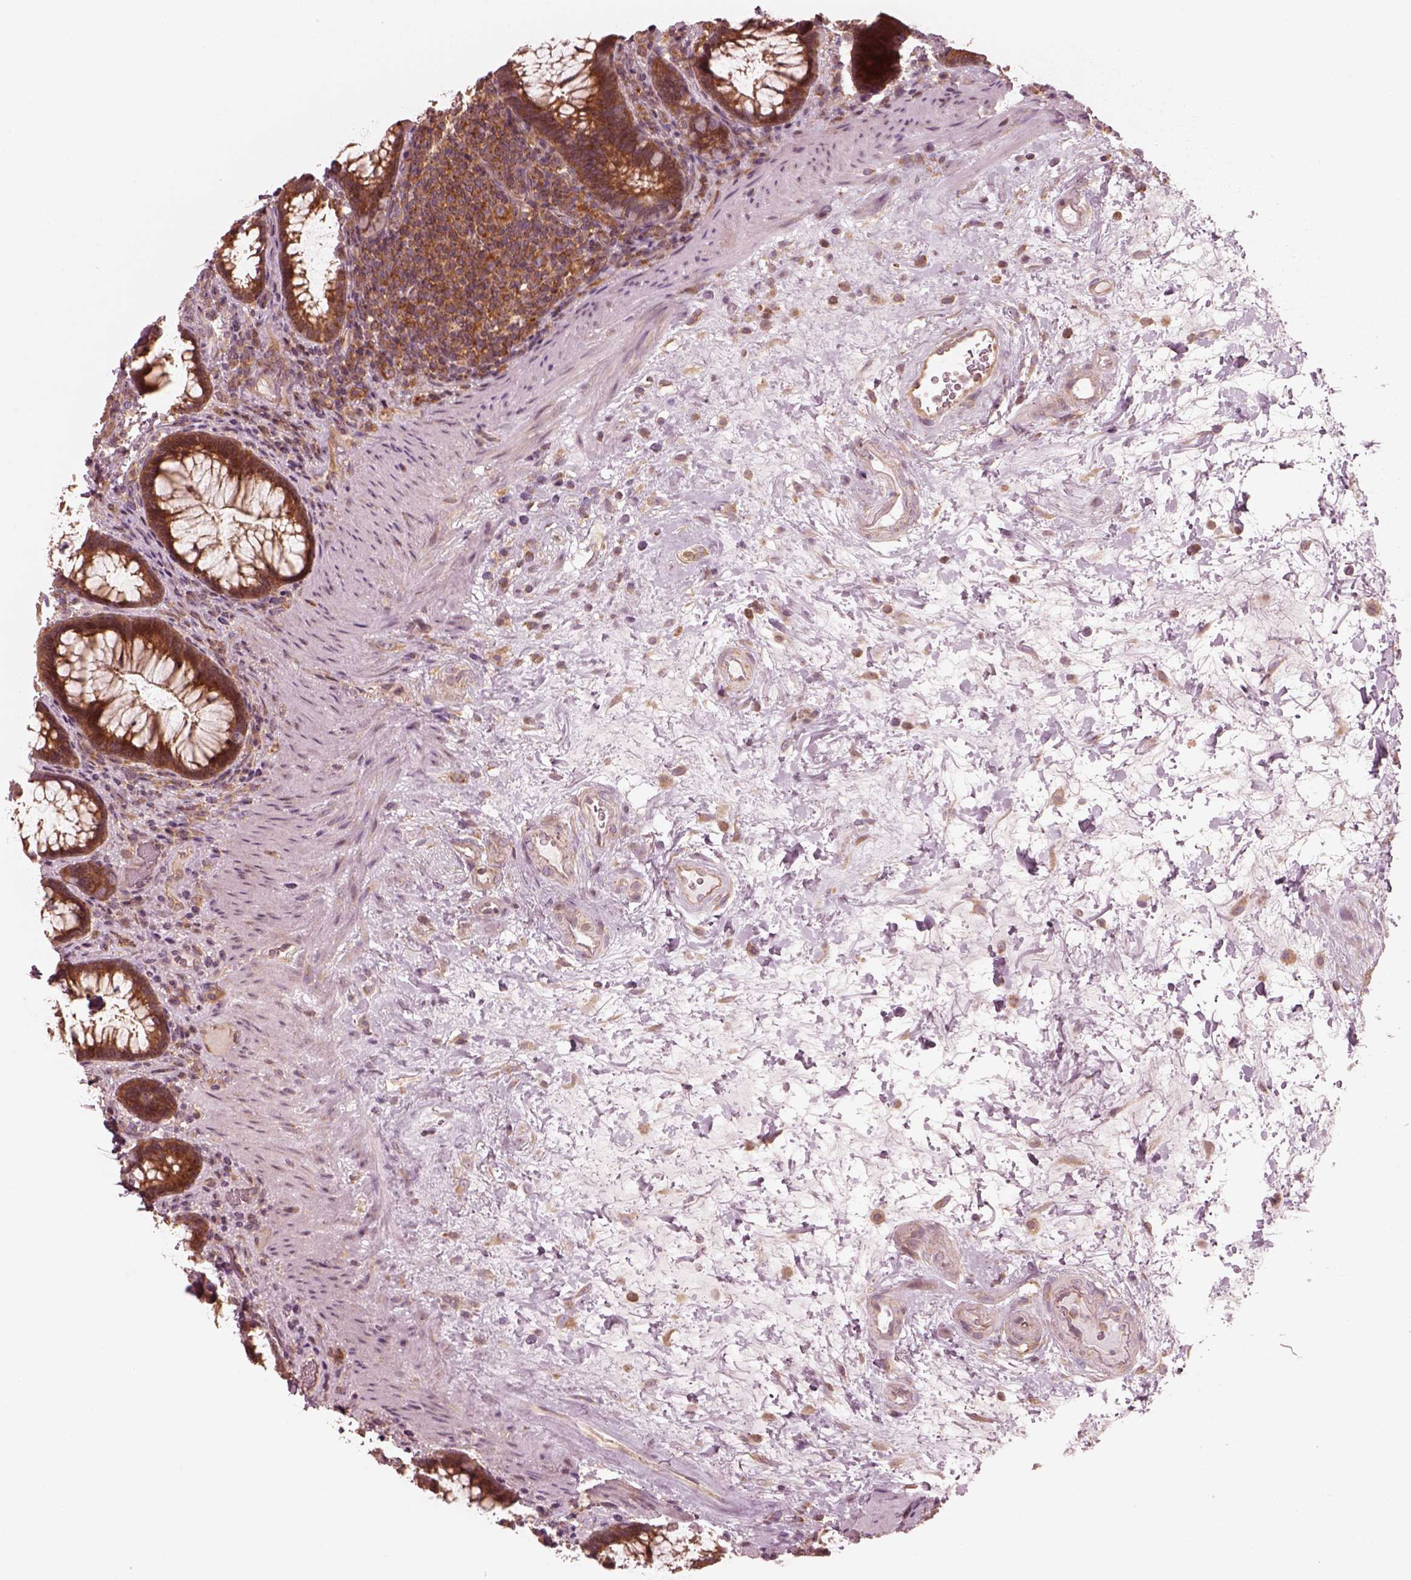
{"staining": {"intensity": "strong", "quantity": ">75%", "location": "cytoplasmic/membranous"}, "tissue": "rectum", "cell_type": "Glandular cells", "image_type": "normal", "snomed": [{"axis": "morphology", "description": "Normal tissue, NOS"}, {"axis": "topography", "description": "Rectum"}], "caption": "Protein staining of normal rectum displays strong cytoplasmic/membranous expression in about >75% of glandular cells. Using DAB (3,3'-diaminobenzidine) (brown) and hematoxylin (blue) stains, captured at high magnification using brightfield microscopy.", "gene": "CNOT2", "patient": {"sex": "male", "age": 72}}